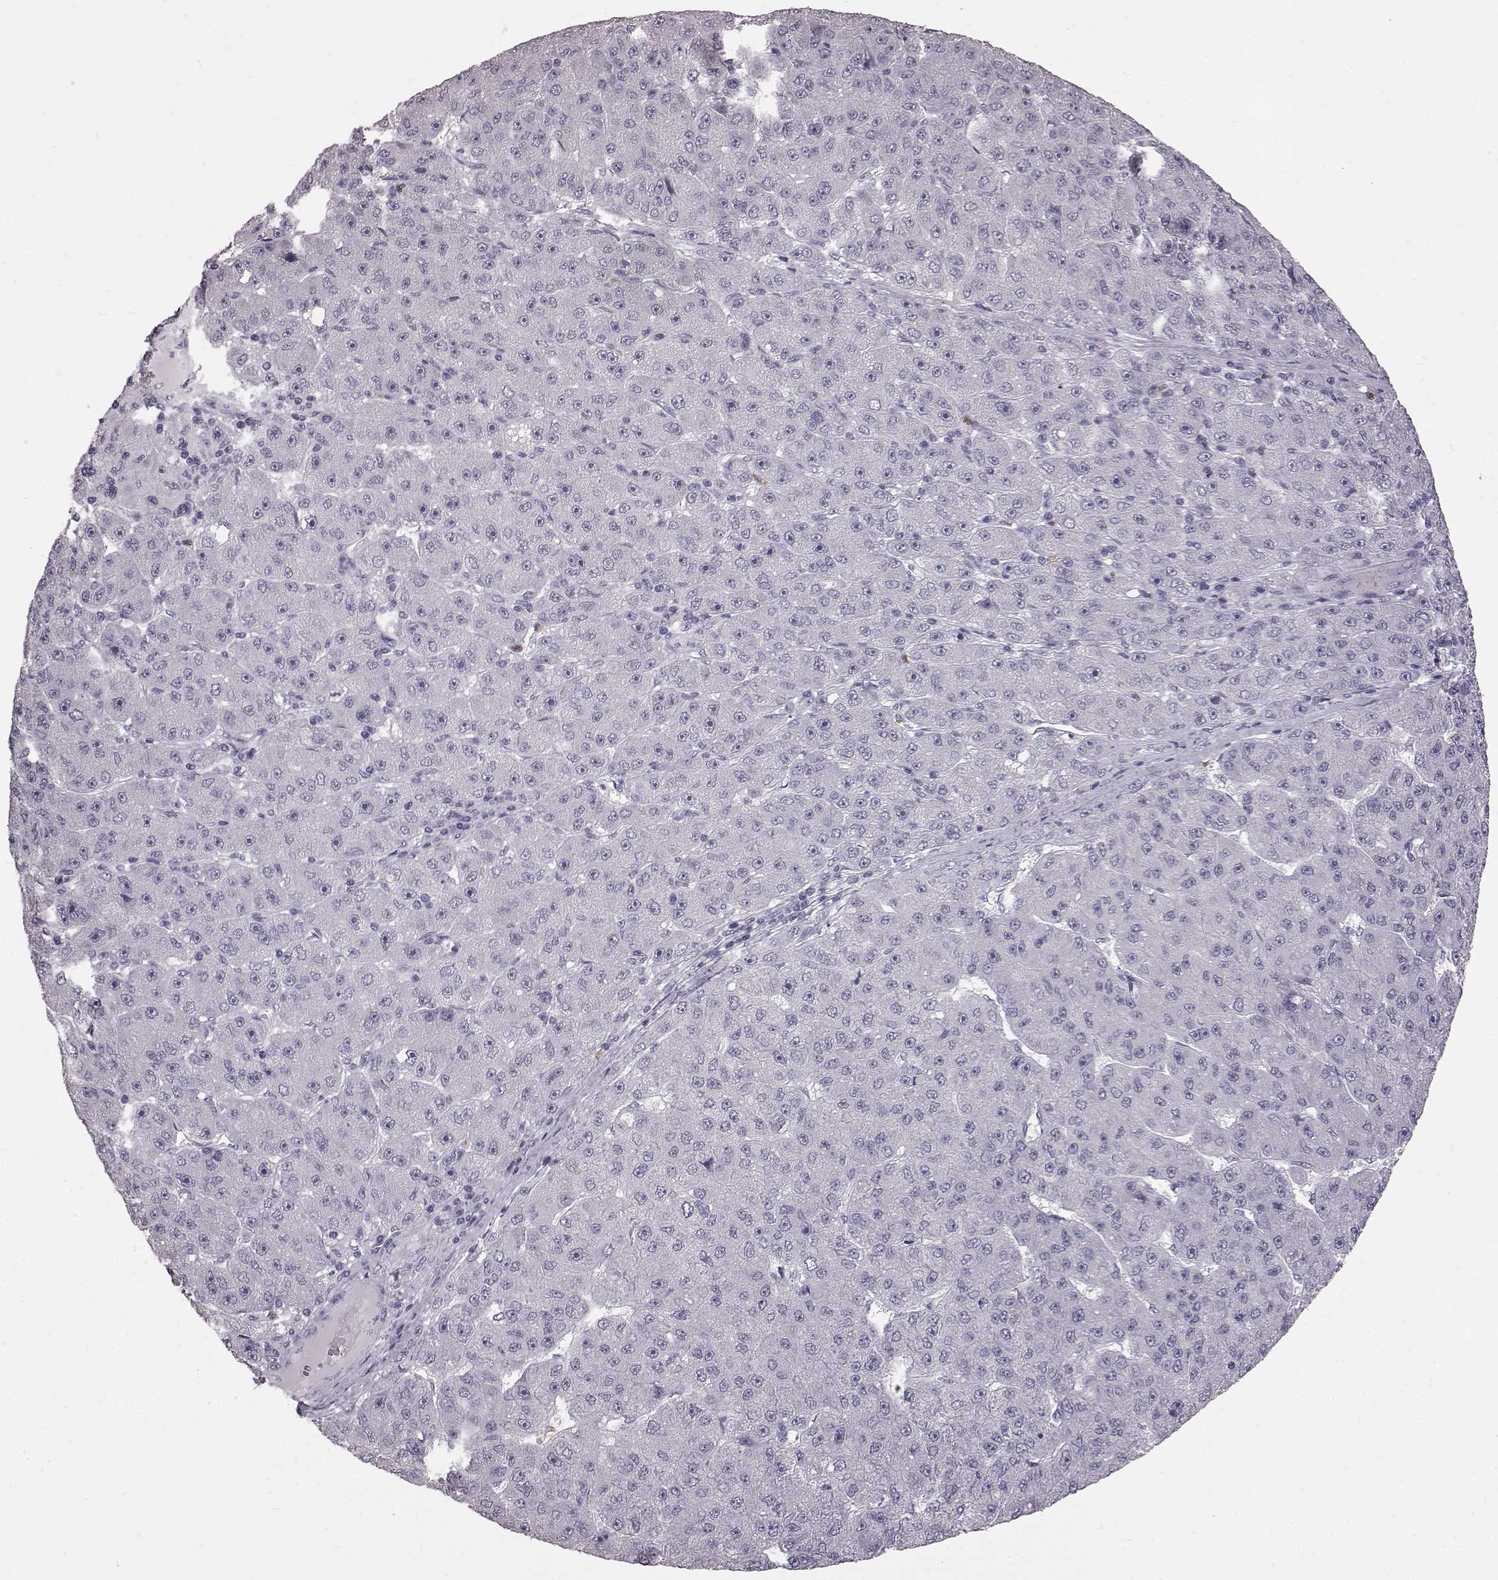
{"staining": {"intensity": "negative", "quantity": "none", "location": "none"}, "tissue": "liver cancer", "cell_type": "Tumor cells", "image_type": "cancer", "snomed": [{"axis": "morphology", "description": "Carcinoma, Hepatocellular, NOS"}, {"axis": "topography", "description": "Liver"}], "caption": "Liver cancer was stained to show a protein in brown. There is no significant staining in tumor cells.", "gene": "FUT4", "patient": {"sex": "male", "age": 67}}